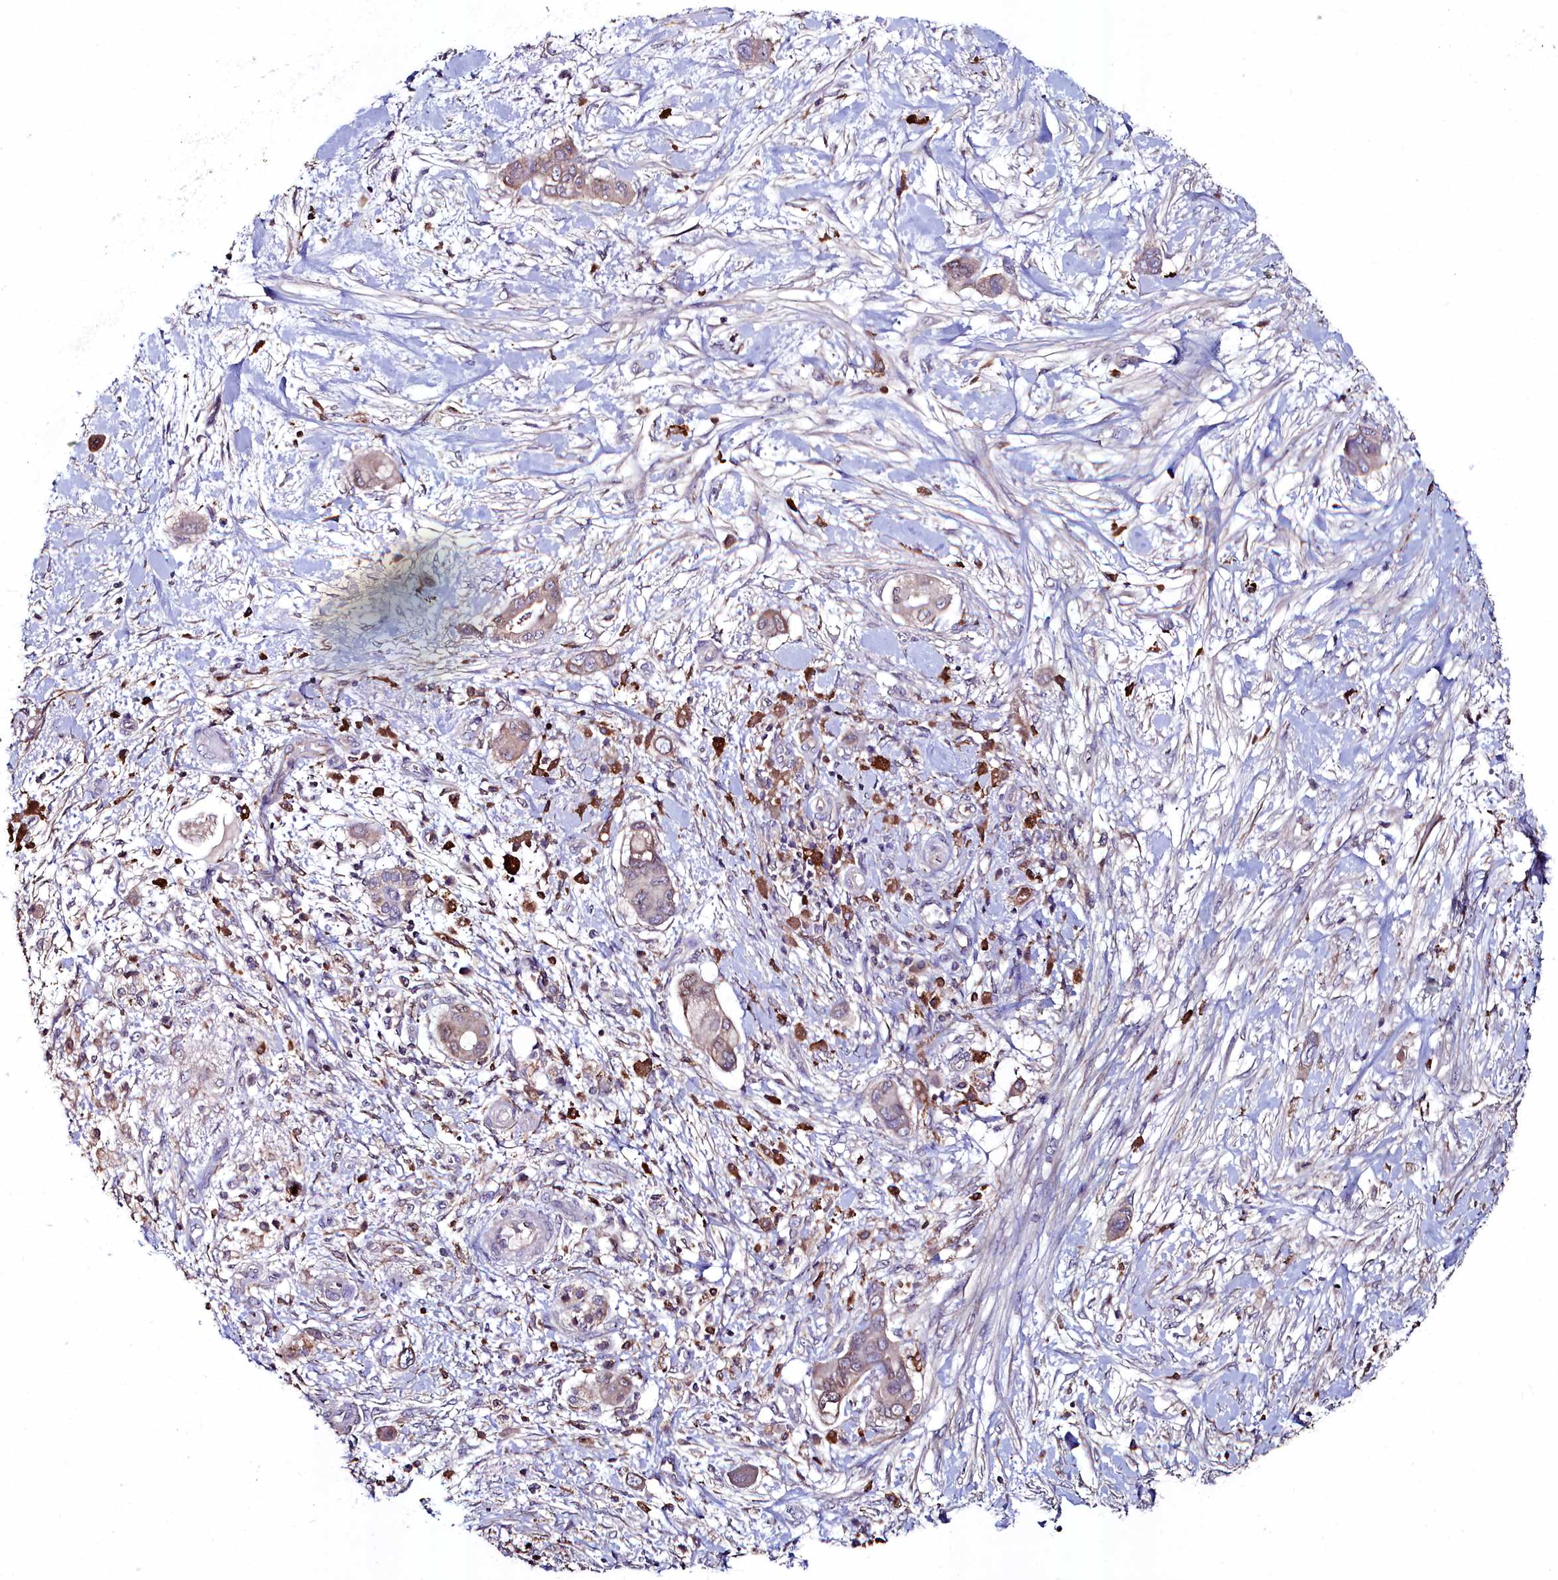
{"staining": {"intensity": "weak", "quantity": "<25%", "location": "cytoplasmic/membranous"}, "tissue": "pancreatic cancer", "cell_type": "Tumor cells", "image_type": "cancer", "snomed": [{"axis": "morphology", "description": "Adenocarcinoma, NOS"}, {"axis": "topography", "description": "Pancreas"}], "caption": "DAB immunohistochemical staining of human pancreatic cancer shows no significant expression in tumor cells.", "gene": "AMBRA1", "patient": {"sex": "male", "age": 68}}